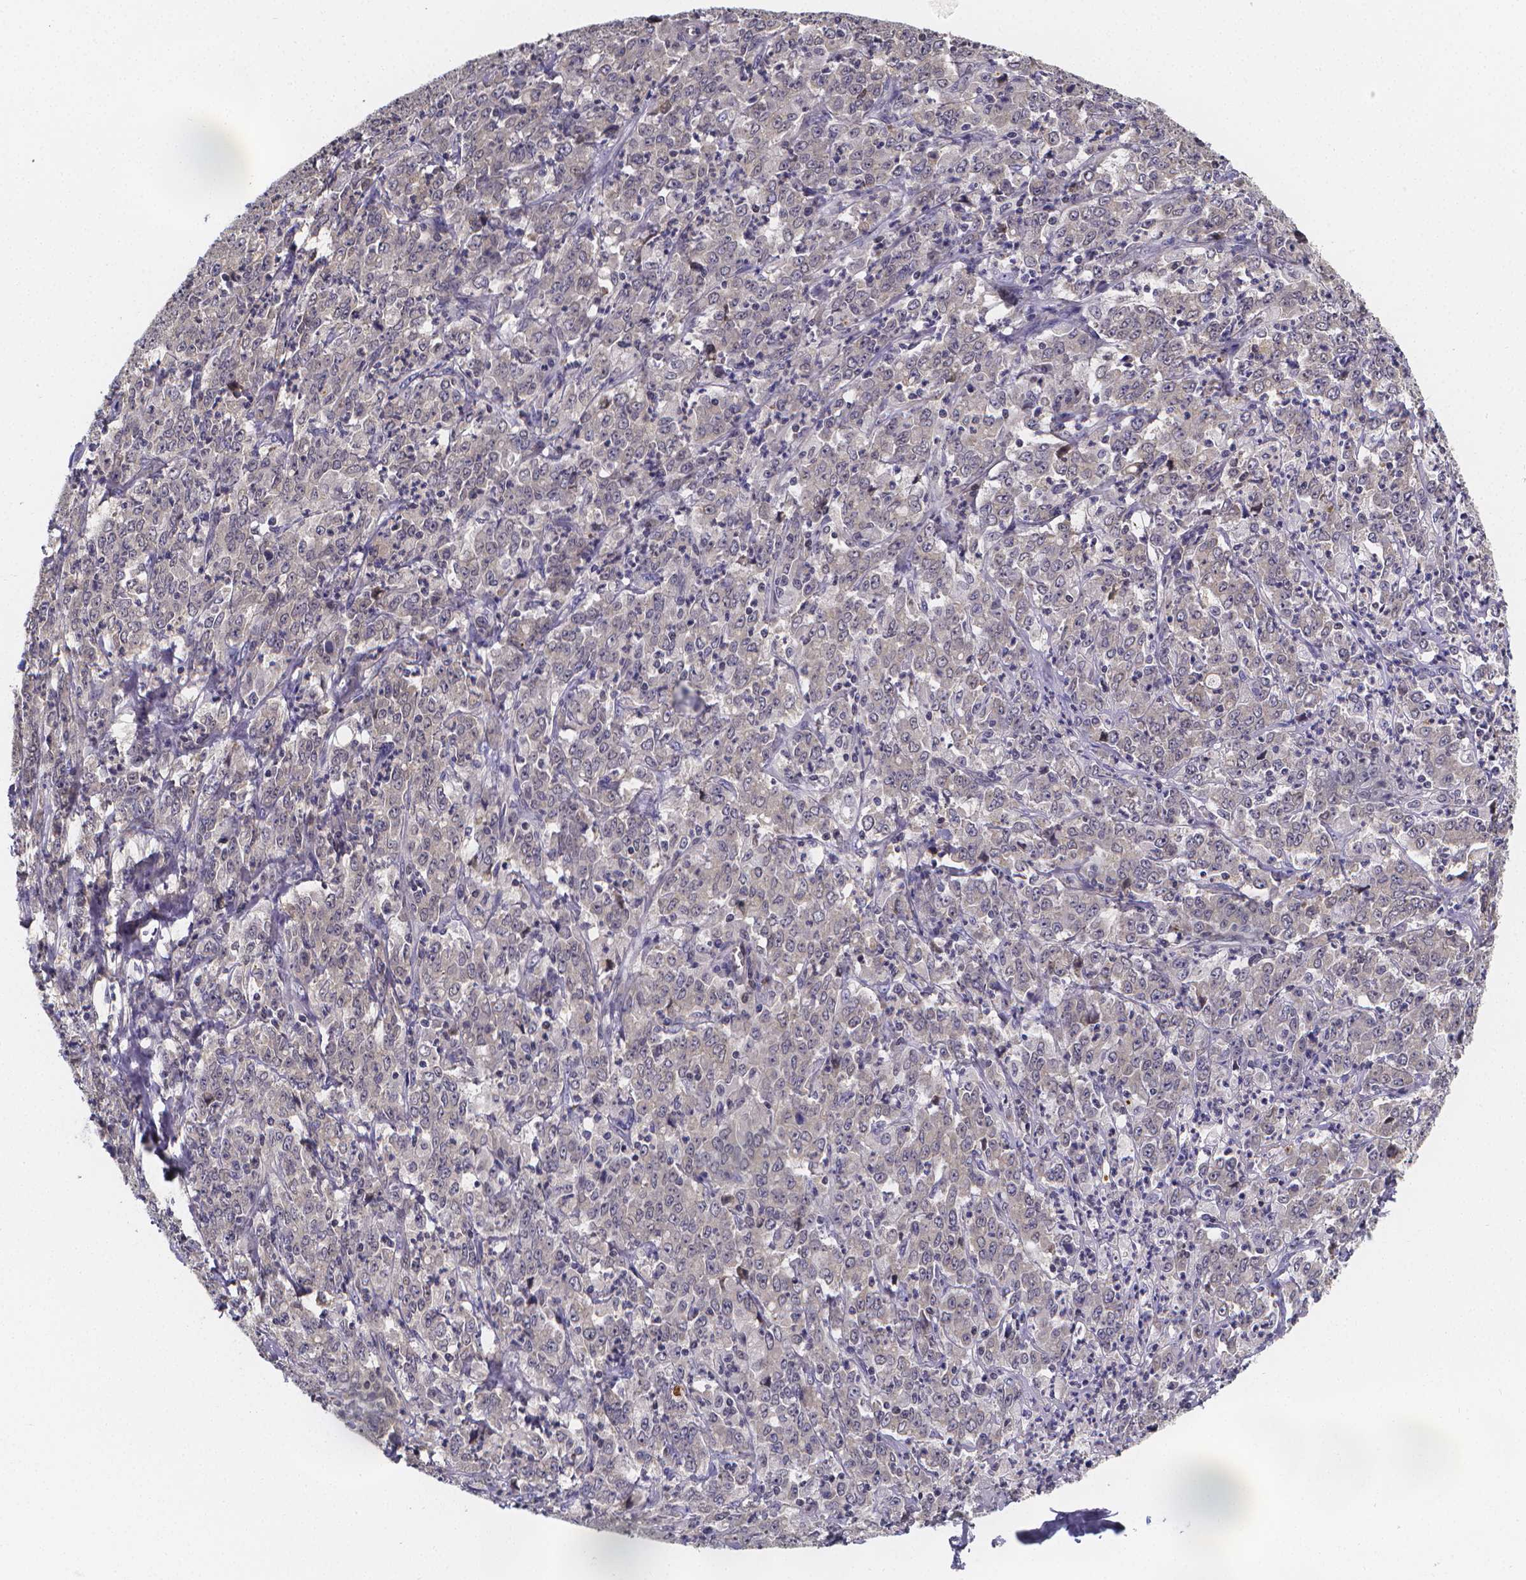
{"staining": {"intensity": "negative", "quantity": "none", "location": "none"}, "tissue": "stomach cancer", "cell_type": "Tumor cells", "image_type": "cancer", "snomed": [{"axis": "morphology", "description": "Adenocarcinoma, NOS"}, {"axis": "topography", "description": "Stomach, lower"}], "caption": "This image is of stomach cancer stained with immunohistochemistry to label a protein in brown with the nuclei are counter-stained blue. There is no staining in tumor cells.", "gene": "PAH", "patient": {"sex": "female", "age": 71}}